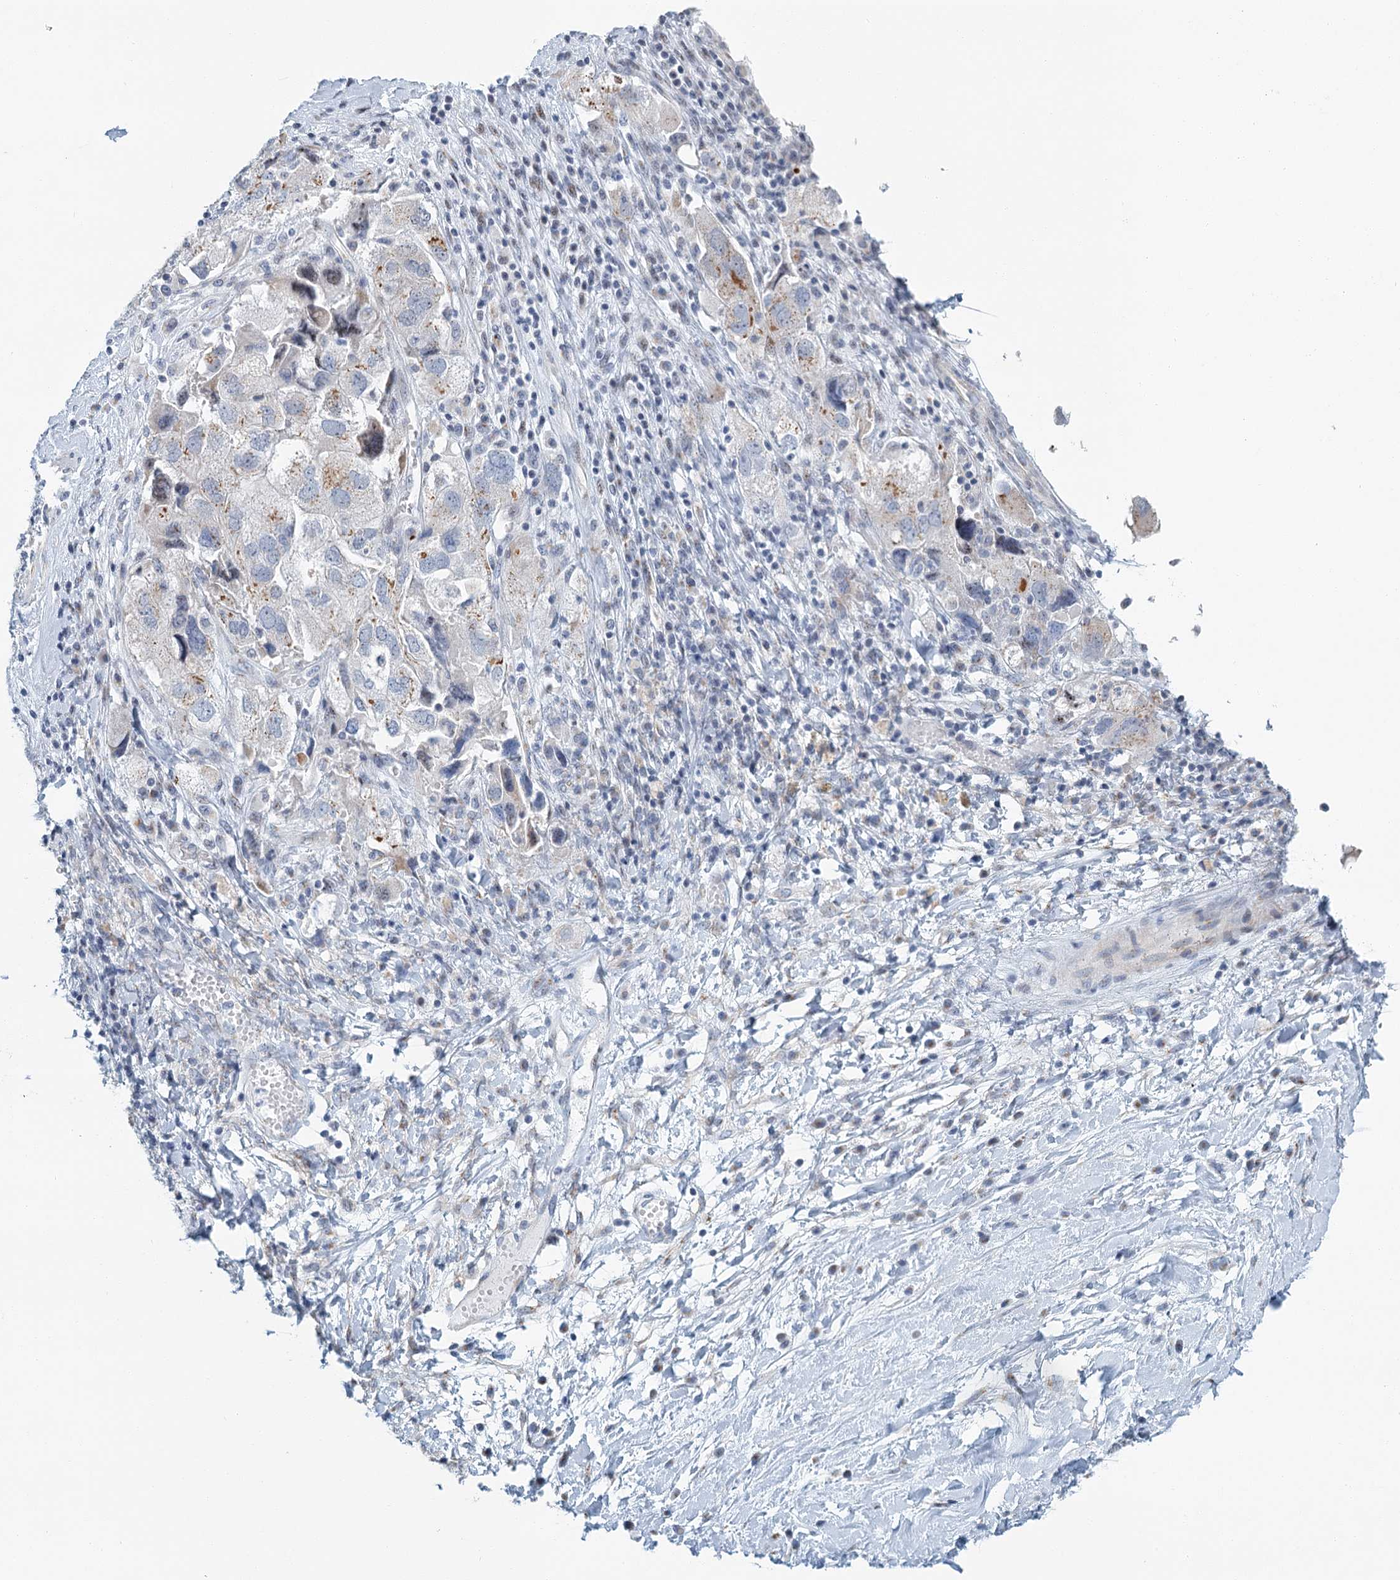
{"staining": {"intensity": "moderate", "quantity": "<25%", "location": "cytoplasmic/membranous"}, "tissue": "ovarian cancer", "cell_type": "Tumor cells", "image_type": "cancer", "snomed": [{"axis": "morphology", "description": "Carcinoma, NOS"}, {"axis": "morphology", "description": "Cystadenocarcinoma, serous, NOS"}, {"axis": "topography", "description": "Ovary"}], "caption": "Ovarian serous cystadenocarcinoma stained with a brown dye reveals moderate cytoplasmic/membranous positive expression in about <25% of tumor cells.", "gene": "ZNF527", "patient": {"sex": "female", "age": 69}}